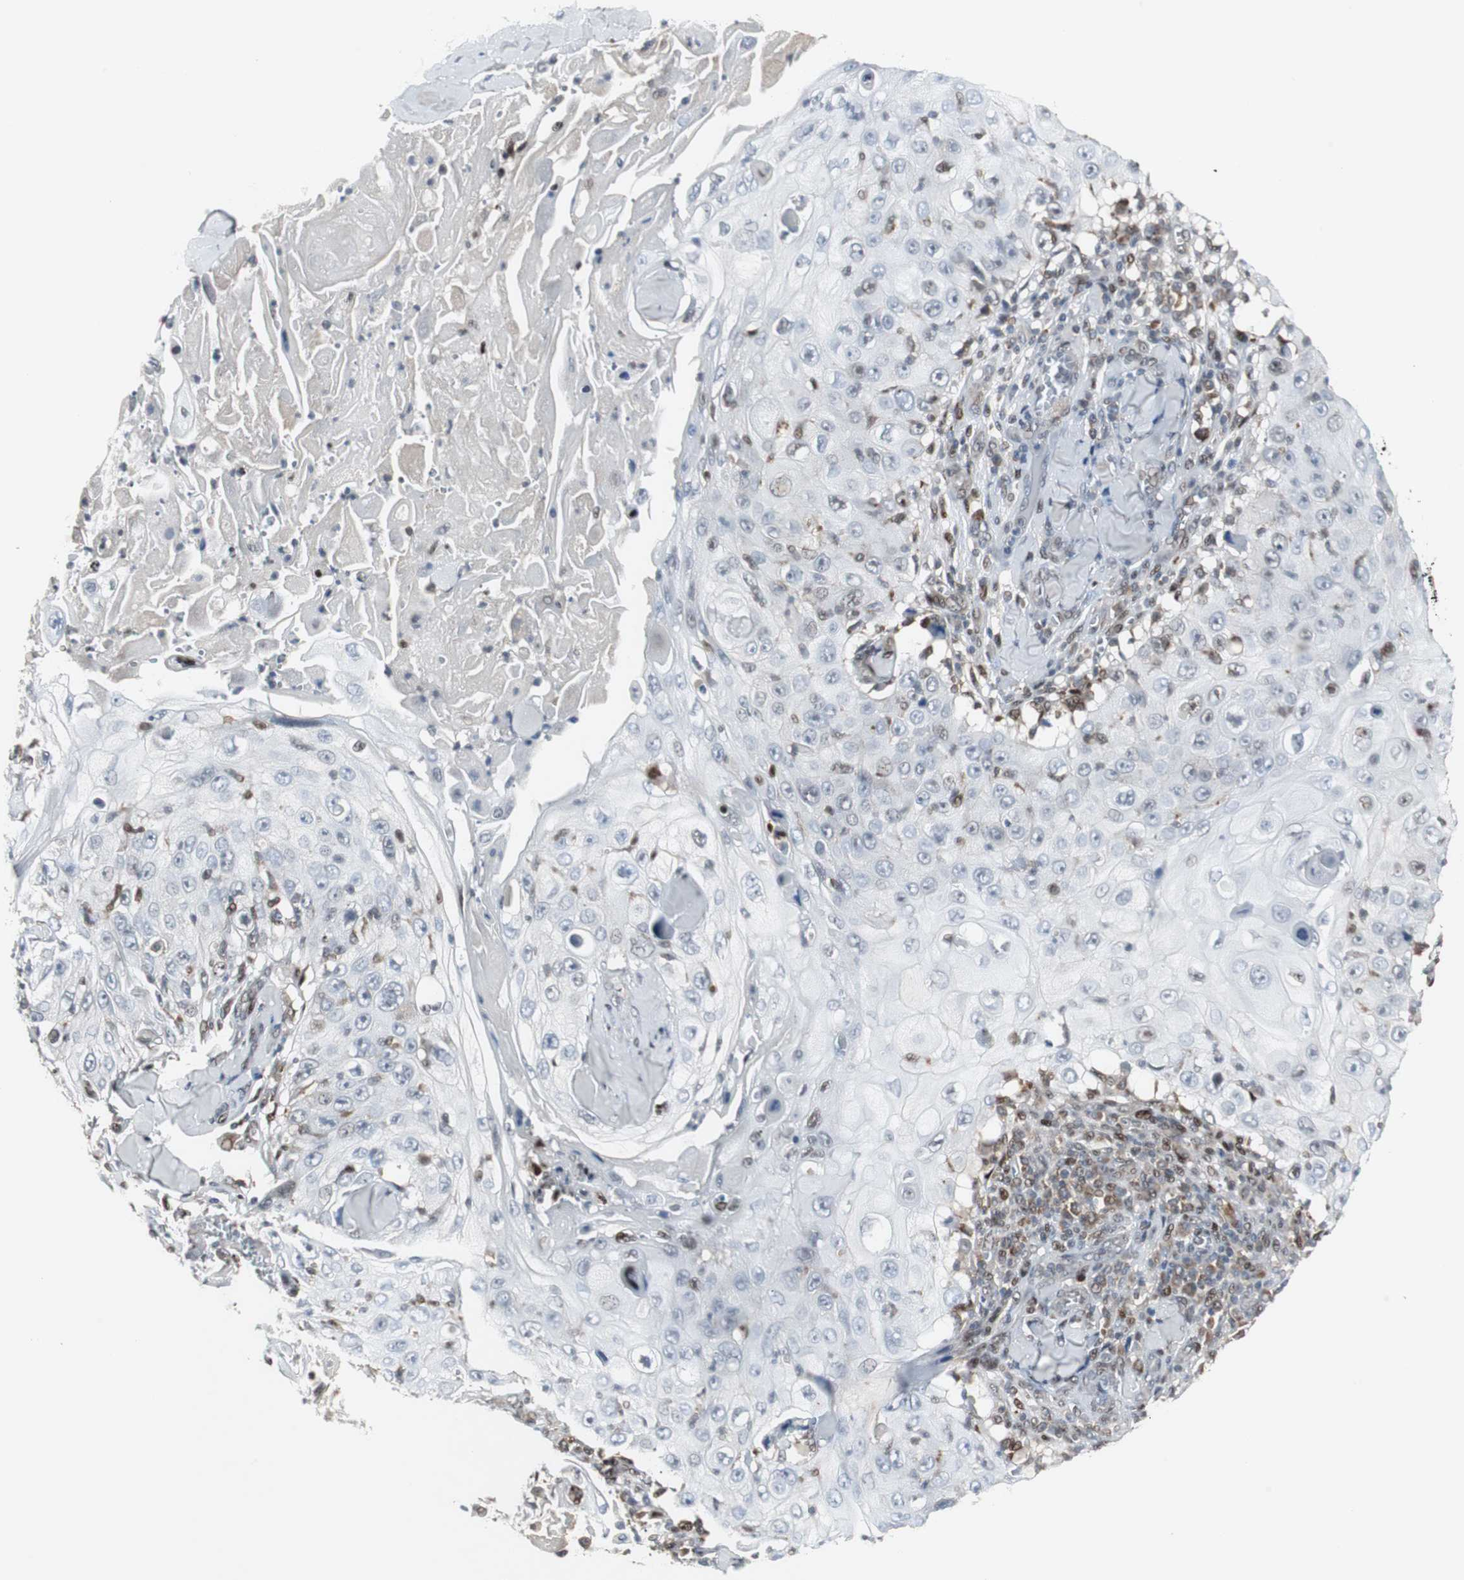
{"staining": {"intensity": "negative", "quantity": "none", "location": "none"}, "tissue": "skin cancer", "cell_type": "Tumor cells", "image_type": "cancer", "snomed": [{"axis": "morphology", "description": "Squamous cell carcinoma, NOS"}, {"axis": "topography", "description": "Skin"}], "caption": "A micrograph of human squamous cell carcinoma (skin) is negative for staining in tumor cells.", "gene": "GRK2", "patient": {"sex": "male", "age": 86}}